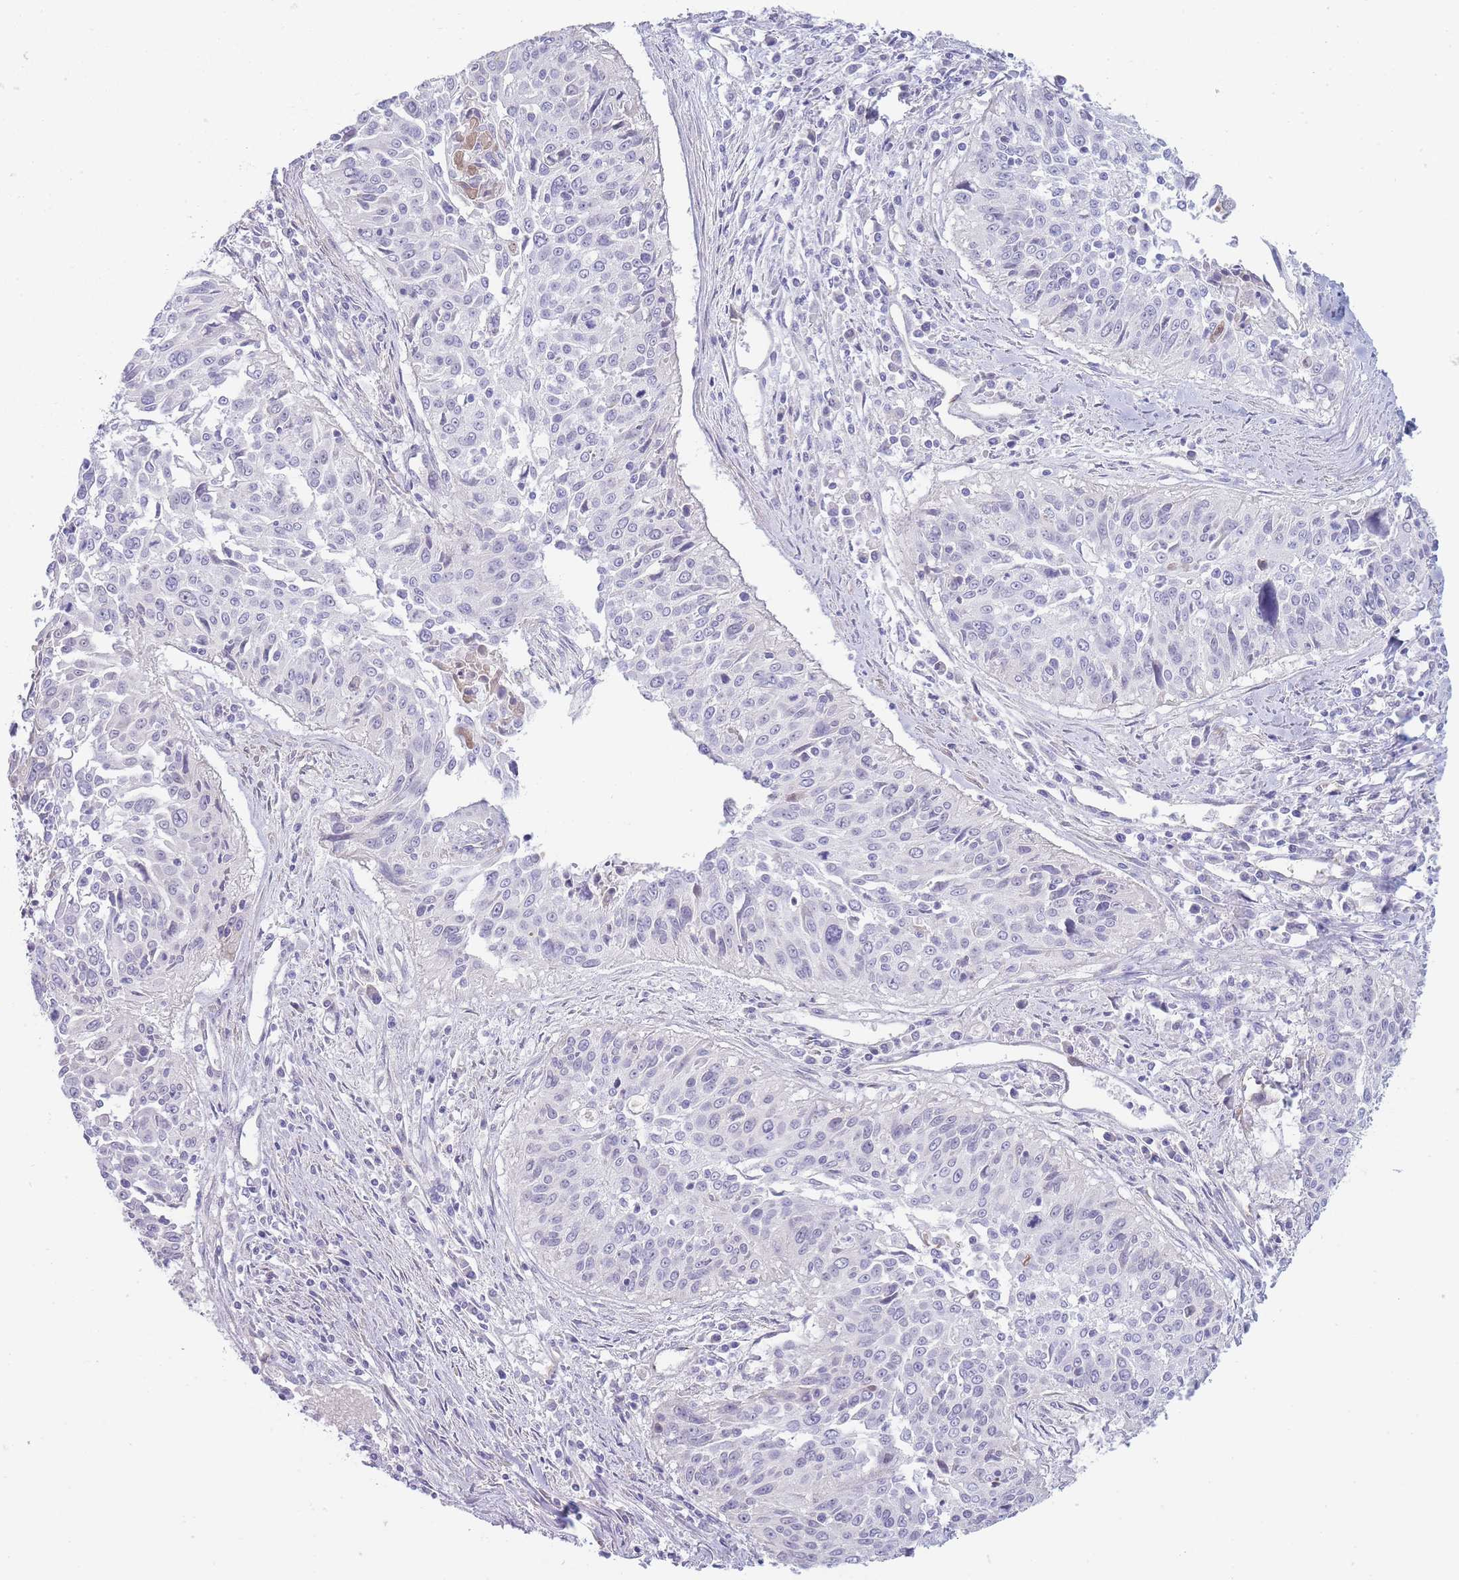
{"staining": {"intensity": "negative", "quantity": "none", "location": "none"}, "tissue": "cervical cancer", "cell_type": "Tumor cells", "image_type": "cancer", "snomed": [{"axis": "morphology", "description": "Squamous cell carcinoma, NOS"}, {"axis": "topography", "description": "Cervix"}], "caption": "Cervical cancer was stained to show a protein in brown. There is no significant positivity in tumor cells.", "gene": "UTP14A", "patient": {"sex": "female", "age": 55}}